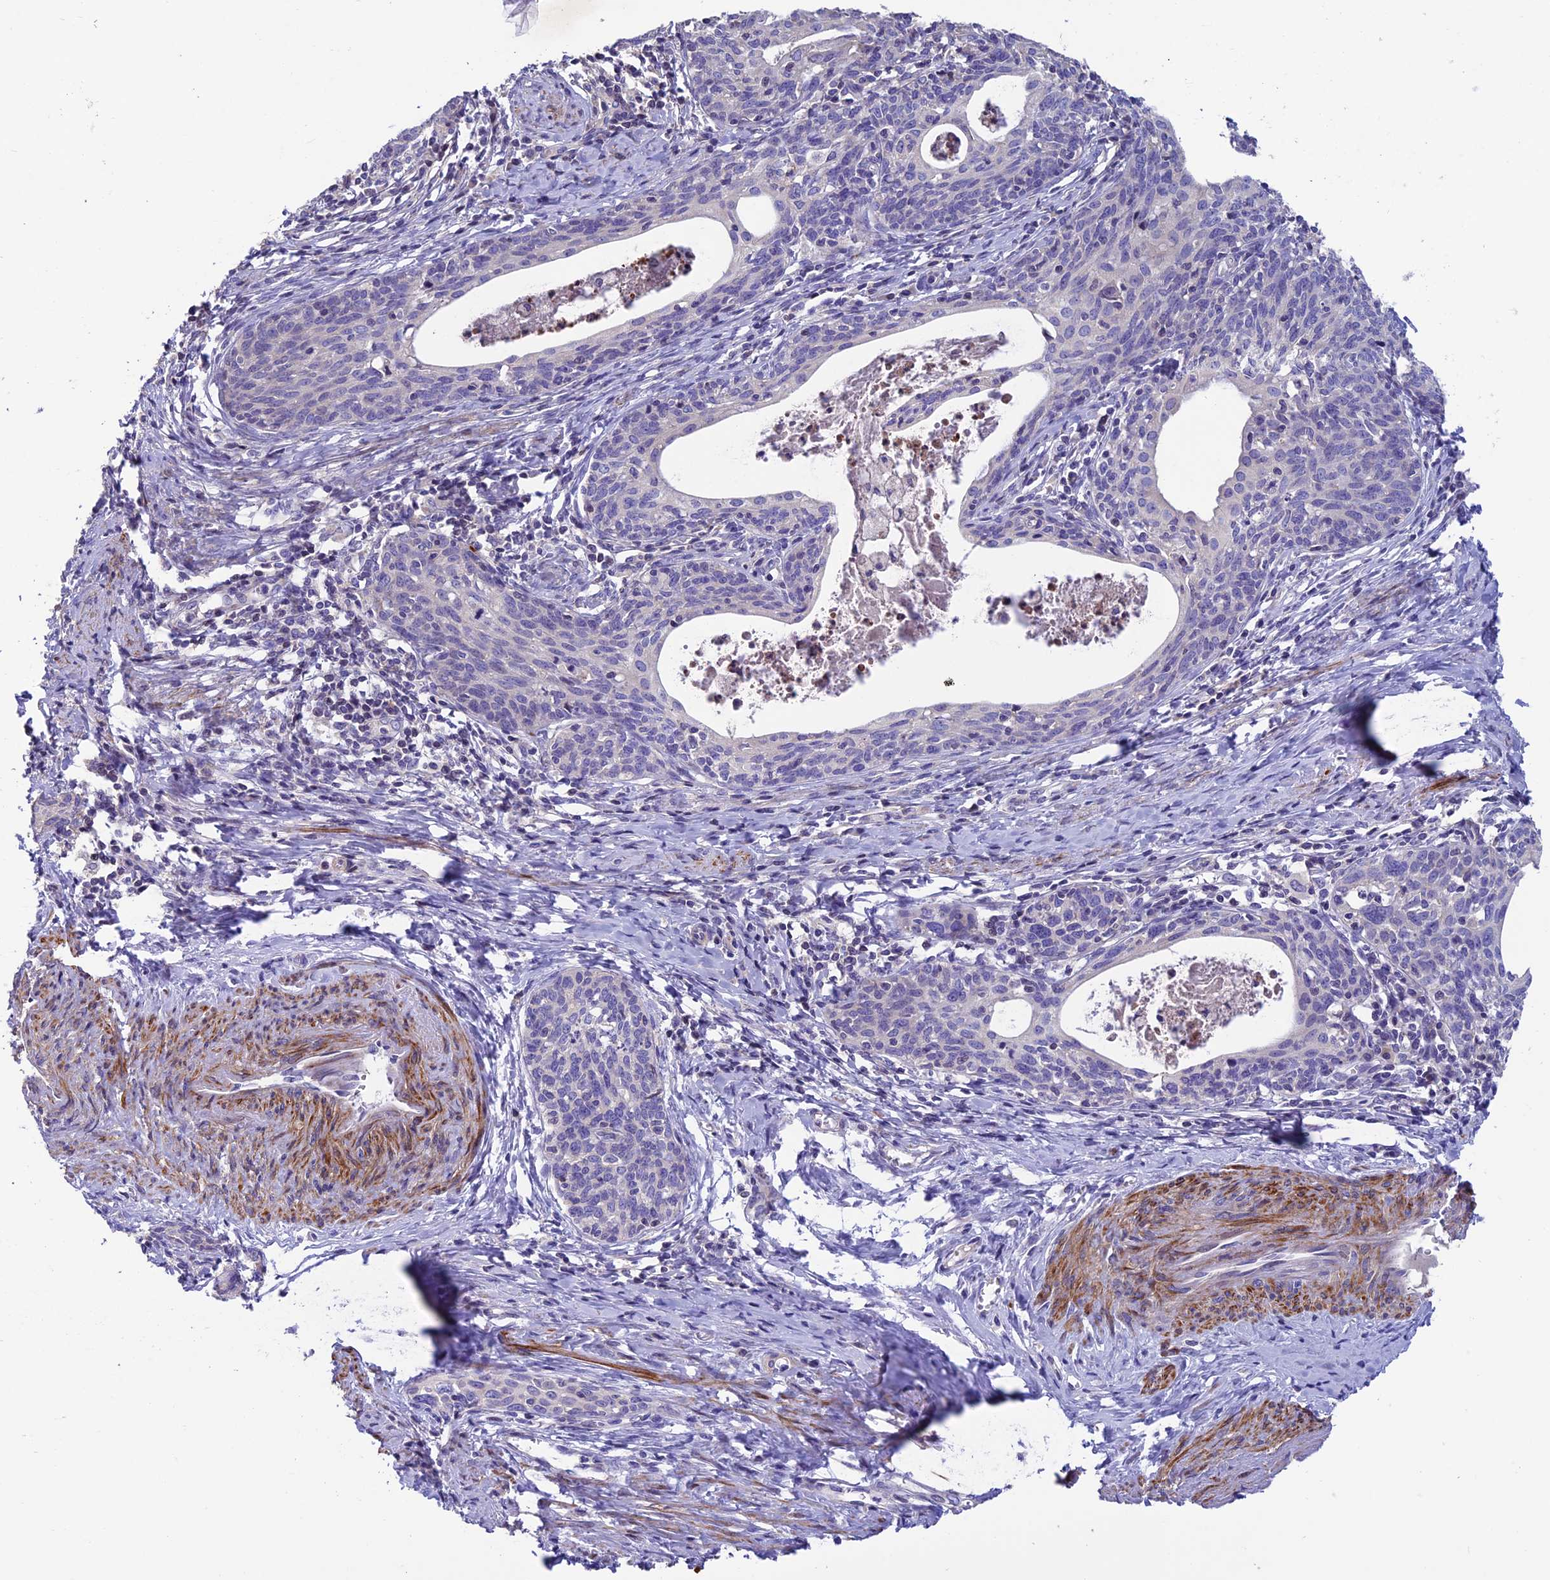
{"staining": {"intensity": "negative", "quantity": "none", "location": "none"}, "tissue": "cervical cancer", "cell_type": "Tumor cells", "image_type": "cancer", "snomed": [{"axis": "morphology", "description": "Squamous cell carcinoma, NOS"}, {"axis": "topography", "description": "Cervix"}], "caption": "Tumor cells are negative for brown protein staining in cervical squamous cell carcinoma.", "gene": "FAM178B", "patient": {"sex": "female", "age": 52}}